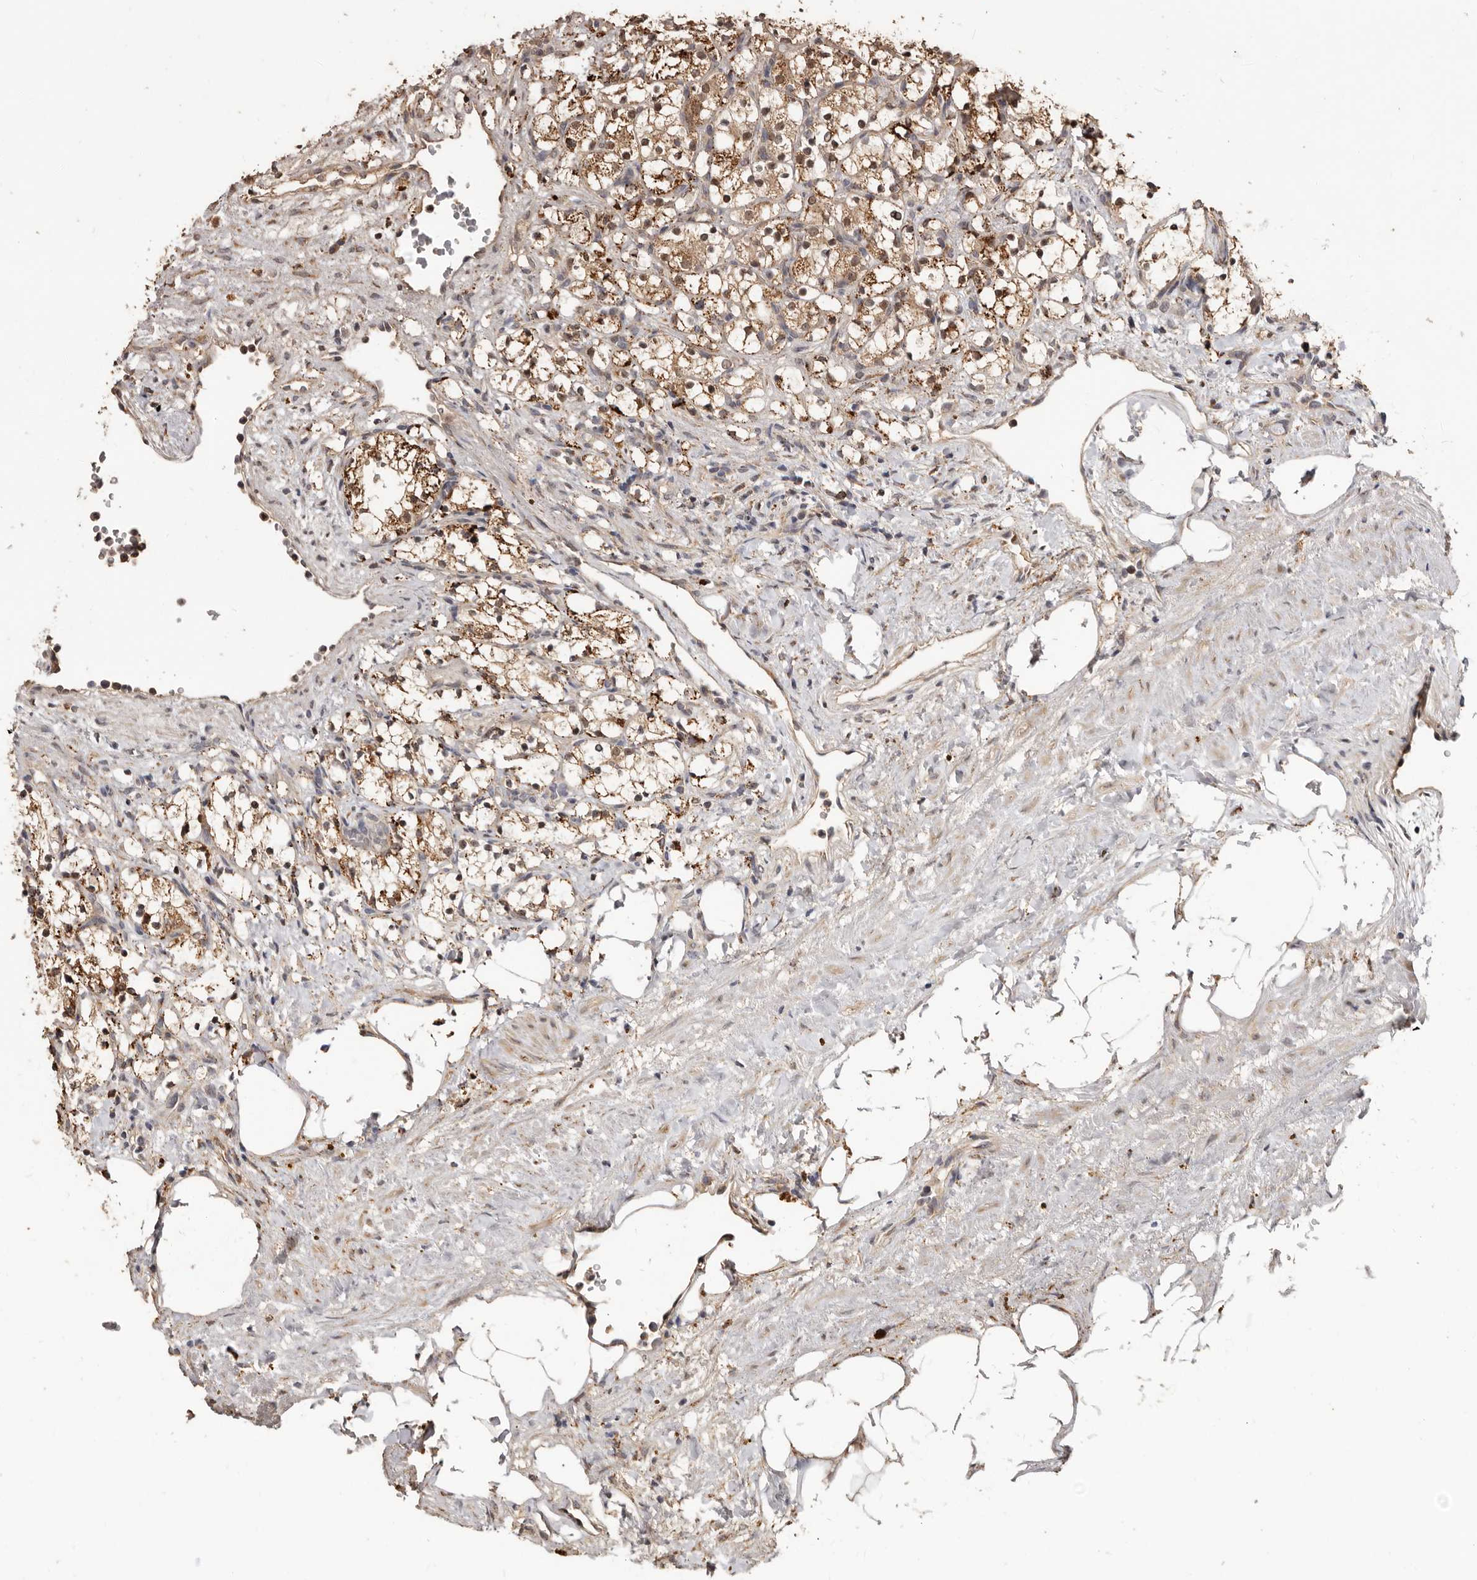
{"staining": {"intensity": "moderate", "quantity": ">75%", "location": "cytoplasmic/membranous,nuclear"}, "tissue": "renal cancer", "cell_type": "Tumor cells", "image_type": "cancer", "snomed": [{"axis": "morphology", "description": "Adenocarcinoma, NOS"}, {"axis": "topography", "description": "Kidney"}], "caption": "The photomicrograph reveals immunohistochemical staining of renal cancer. There is moderate cytoplasmic/membranous and nuclear expression is present in approximately >75% of tumor cells.", "gene": "AKAP7", "patient": {"sex": "female", "age": 69}}